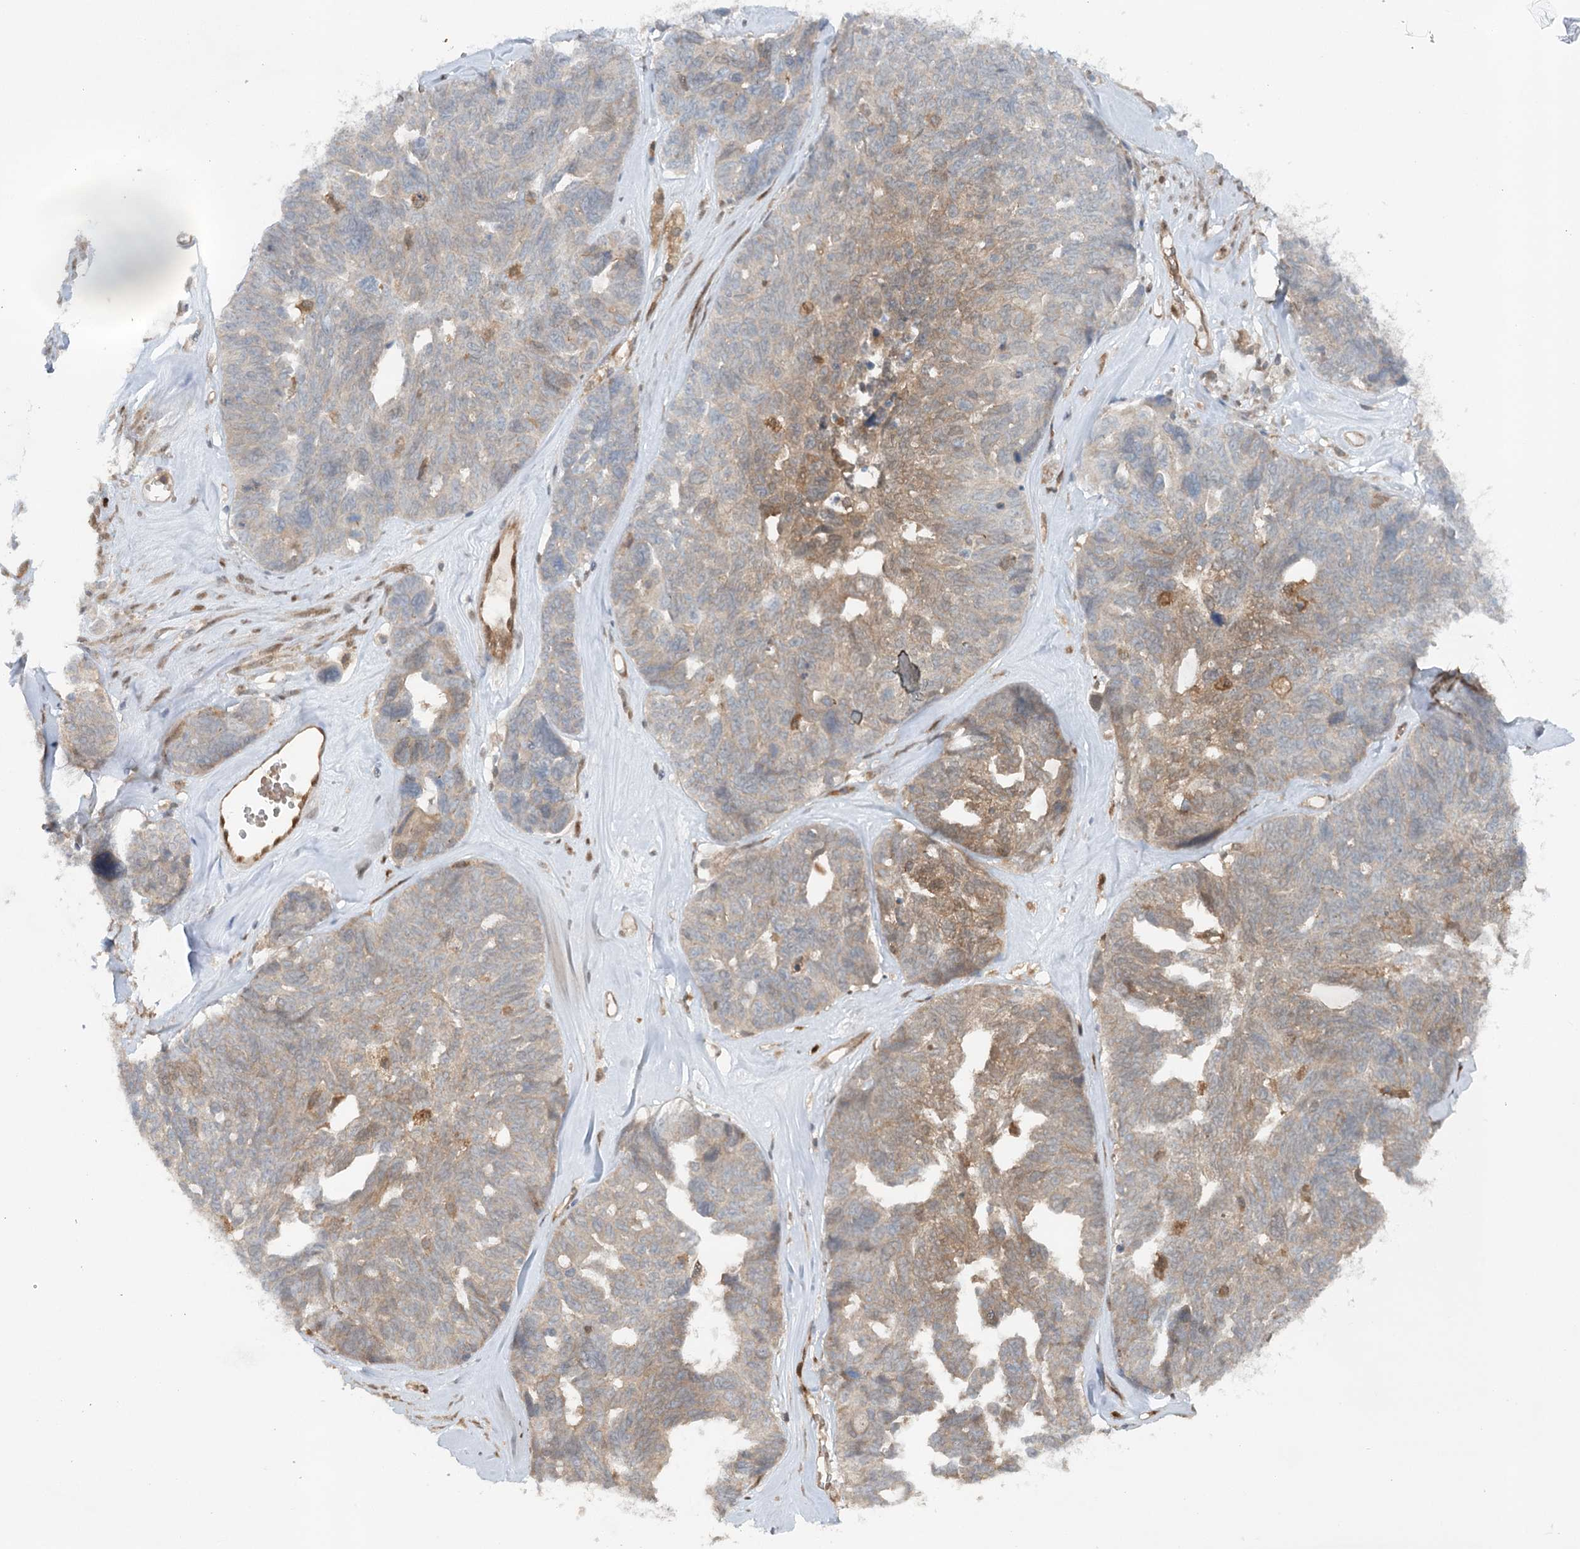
{"staining": {"intensity": "moderate", "quantity": "<25%", "location": "cytoplasmic/membranous"}, "tissue": "ovarian cancer", "cell_type": "Tumor cells", "image_type": "cancer", "snomed": [{"axis": "morphology", "description": "Cystadenocarcinoma, serous, NOS"}, {"axis": "topography", "description": "Ovary"}], "caption": "DAB immunohistochemical staining of ovarian cancer exhibits moderate cytoplasmic/membranous protein staining in about <25% of tumor cells.", "gene": "GBE1", "patient": {"sex": "female", "age": 79}}